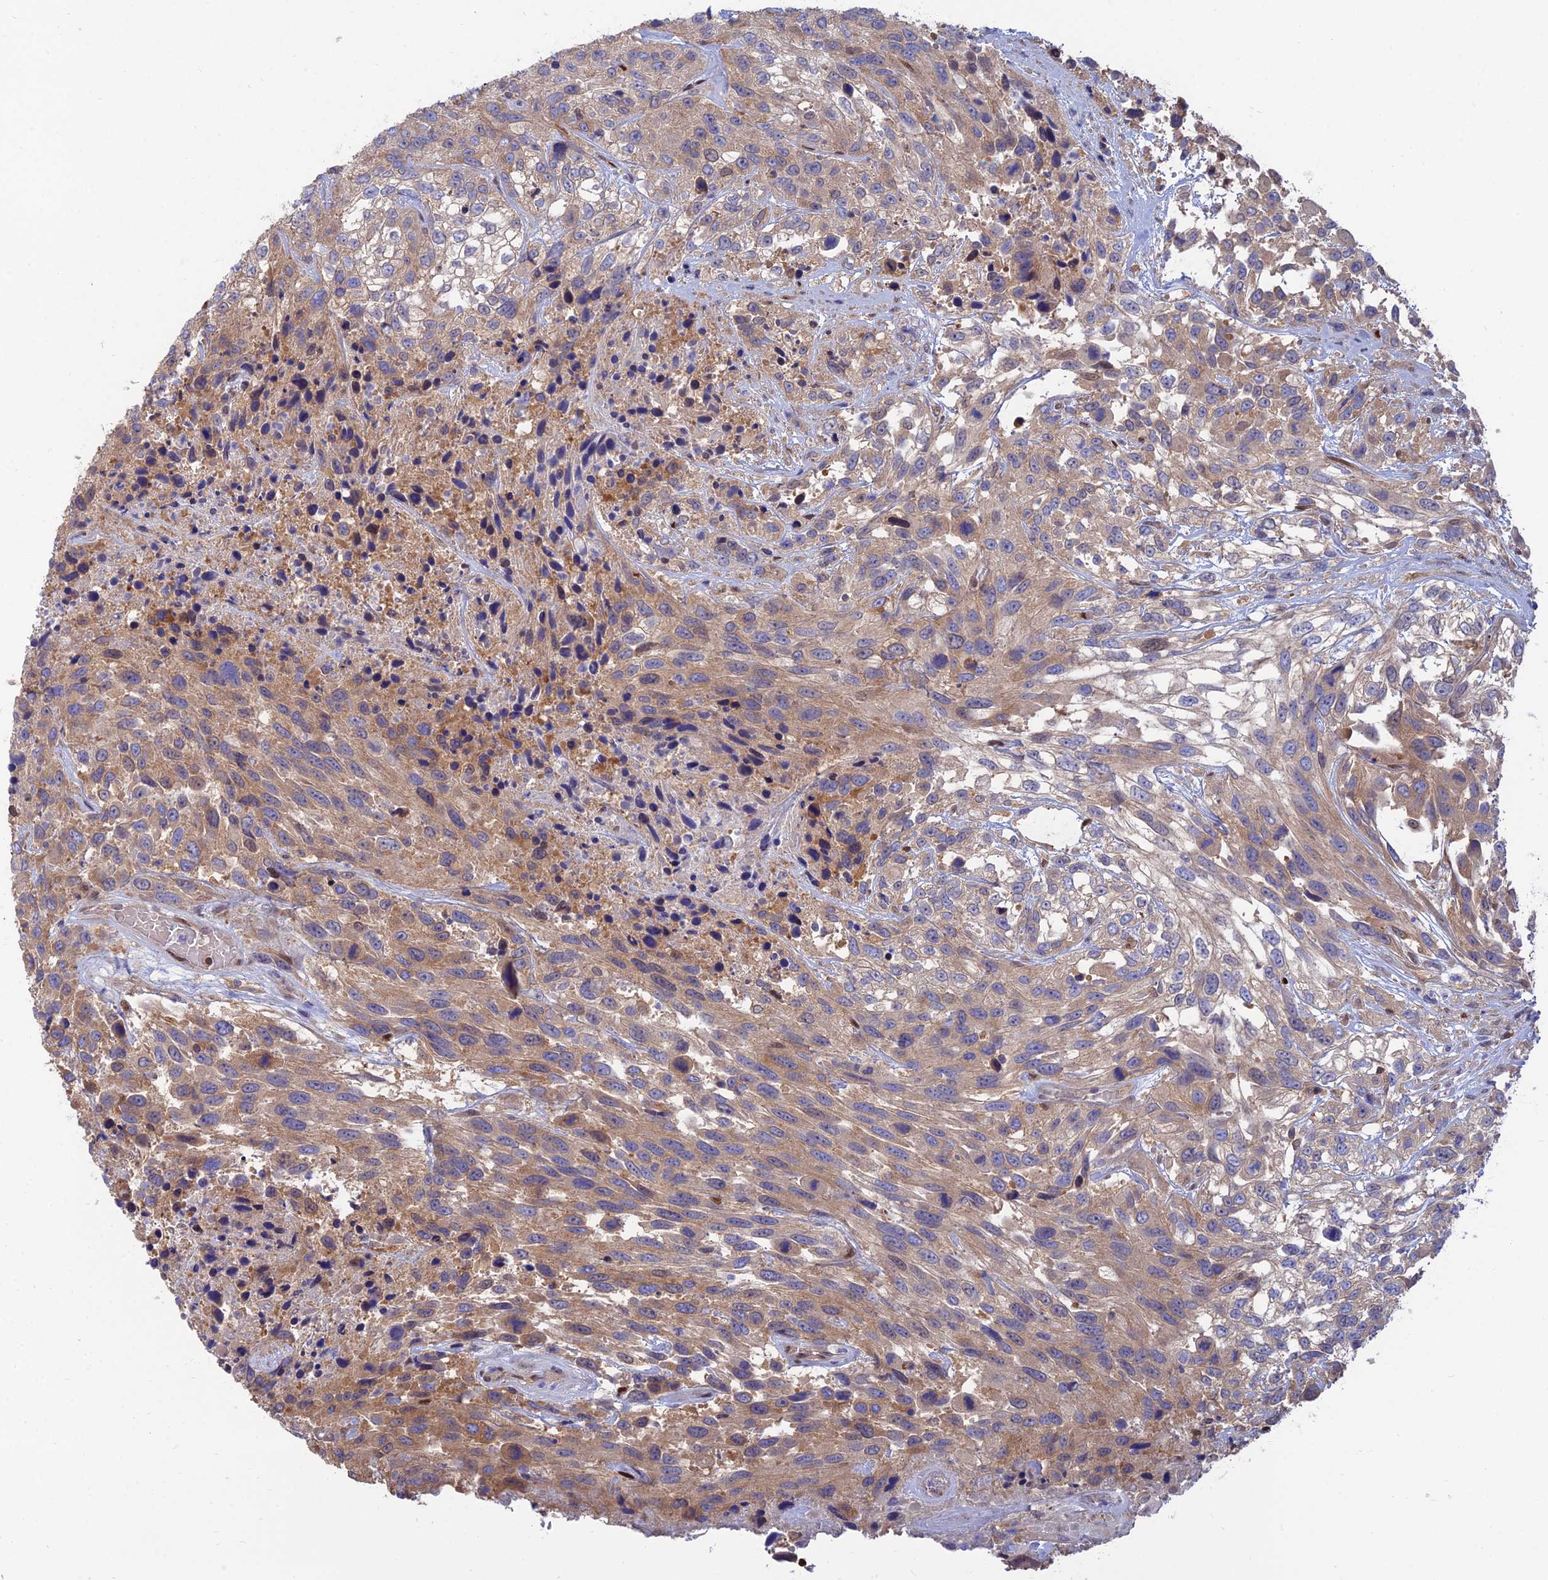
{"staining": {"intensity": "moderate", "quantity": ">75%", "location": "cytoplasmic/membranous"}, "tissue": "urothelial cancer", "cell_type": "Tumor cells", "image_type": "cancer", "snomed": [{"axis": "morphology", "description": "Urothelial carcinoma, High grade"}, {"axis": "topography", "description": "Urinary bladder"}], "caption": "The histopathology image displays staining of urothelial carcinoma (high-grade), revealing moderate cytoplasmic/membranous protein staining (brown color) within tumor cells. Ihc stains the protein of interest in brown and the nuclei are stained blue.", "gene": "DNPEP", "patient": {"sex": "female", "age": 70}}